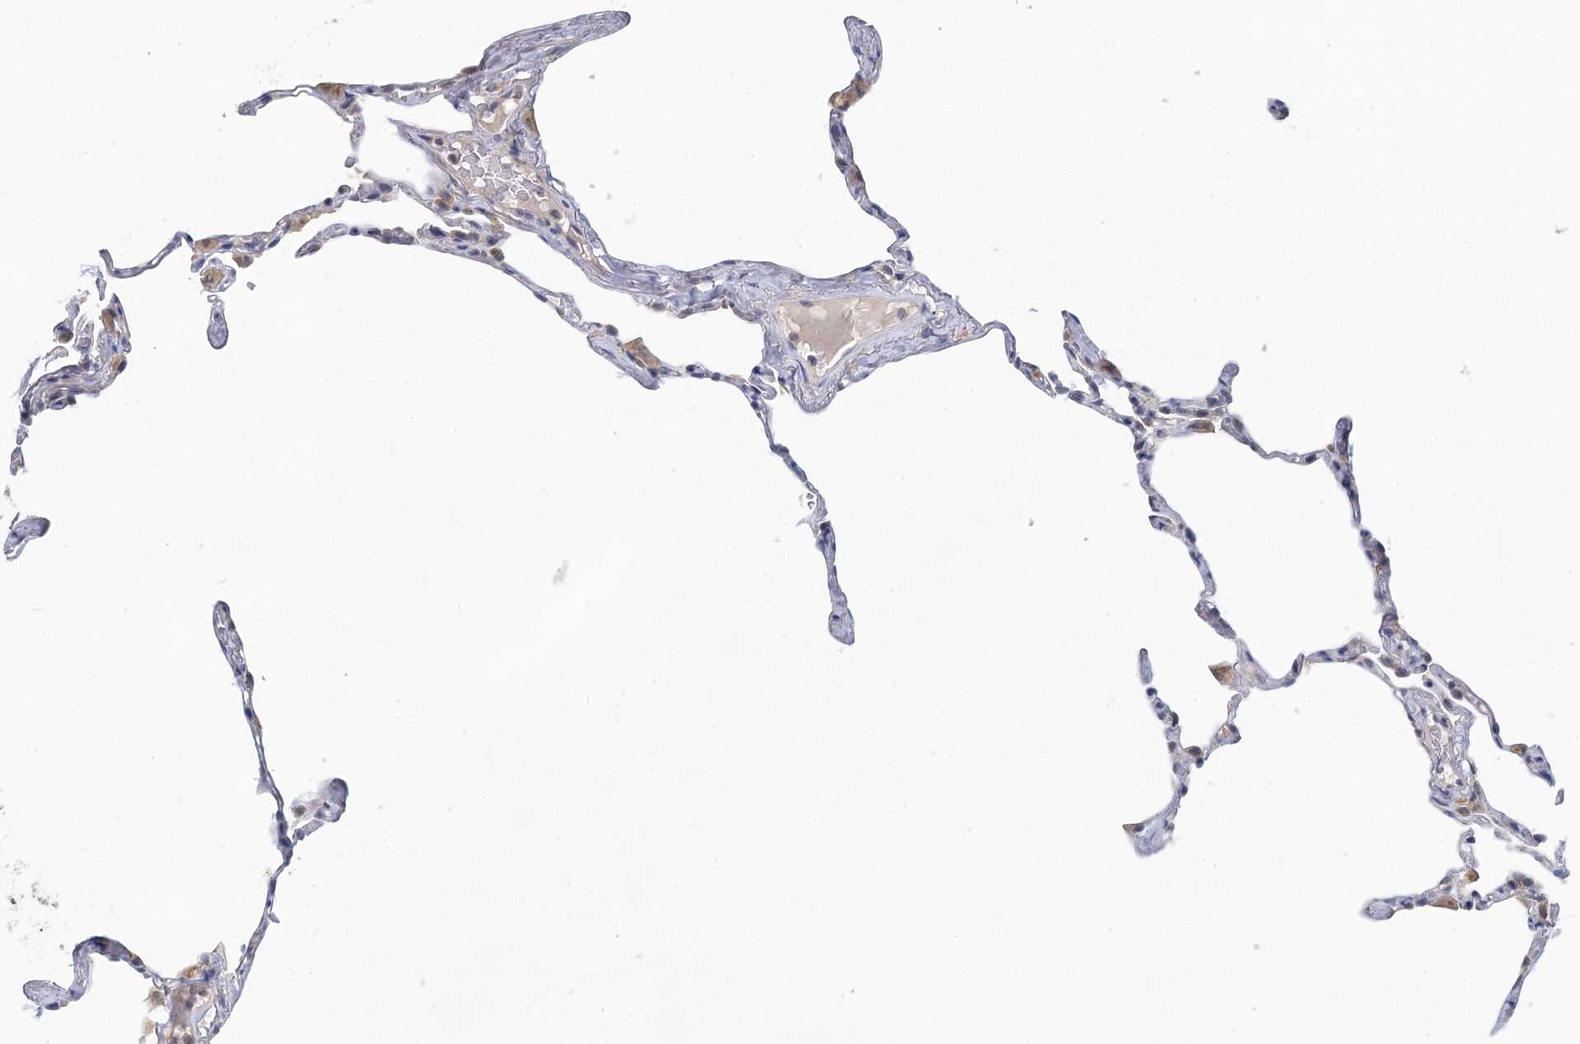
{"staining": {"intensity": "weak", "quantity": "<25%", "location": "cytoplasmic/membranous"}, "tissue": "lung", "cell_type": "Alveolar cells", "image_type": "normal", "snomed": [{"axis": "morphology", "description": "Normal tissue, NOS"}, {"axis": "topography", "description": "Lung"}], "caption": "IHC histopathology image of normal lung stained for a protein (brown), which demonstrates no expression in alveolar cells.", "gene": "BLTP1", "patient": {"sex": "male", "age": 65}}